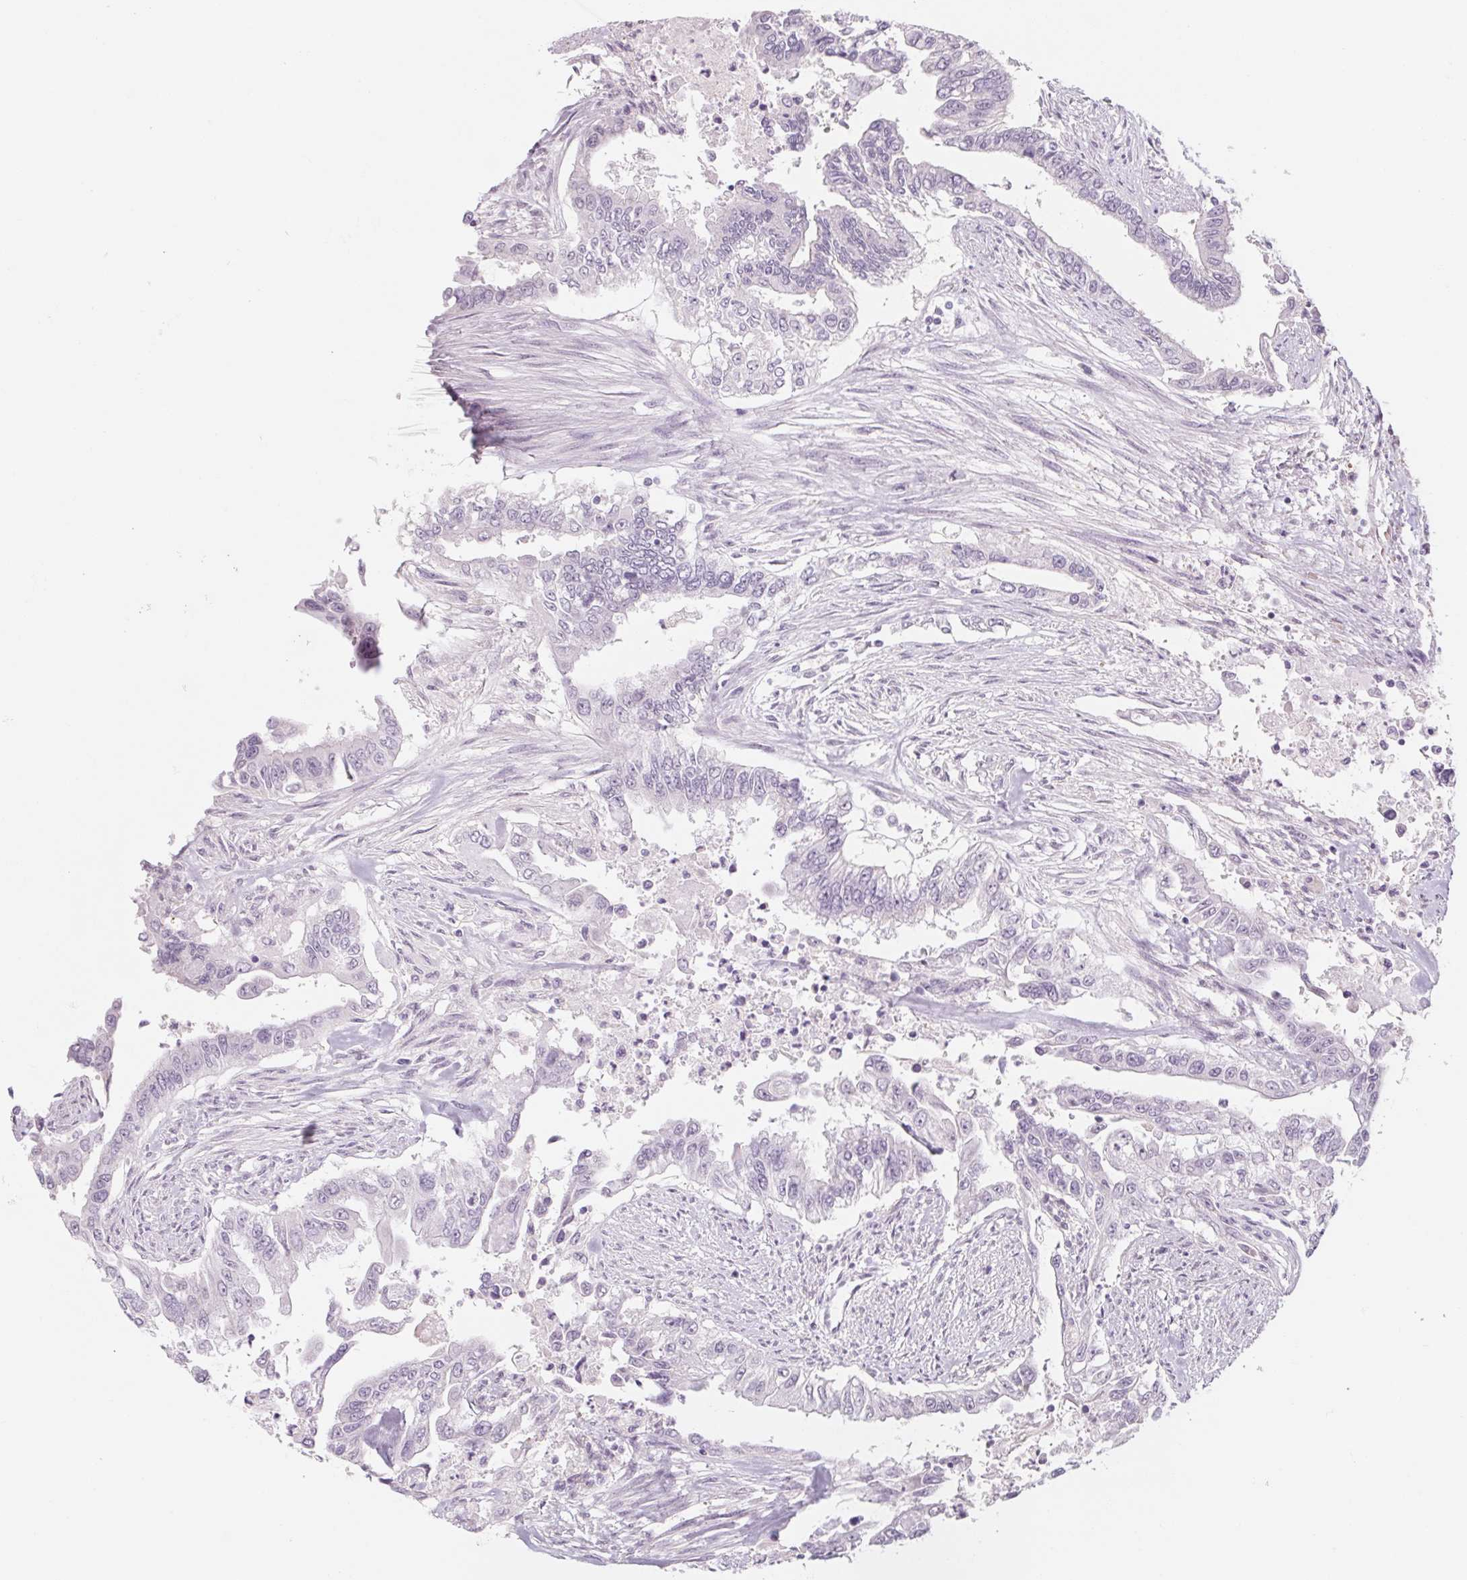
{"staining": {"intensity": "negative", "quantity": "none", "location": "none"}, "tissue": "endometrial cancer", "cell_type": "Tumor cells", "image_type": "cancer", "snomed": [{"axis": "morphology", "description": "Adenocarcinoma, NOS"}, {"axis": "topography", "description": "Uterus"}], "caption": "An image of endometrial cancer (adenocarcinoma) stained for a protein shows no brown staining in tumor cells. (DAB (3,3'-diaminobenzidine) immunohistochemistry (IHC), high magnification).", "gene": "POU1F1", "patient": {"sex": "female", "age": 59}}